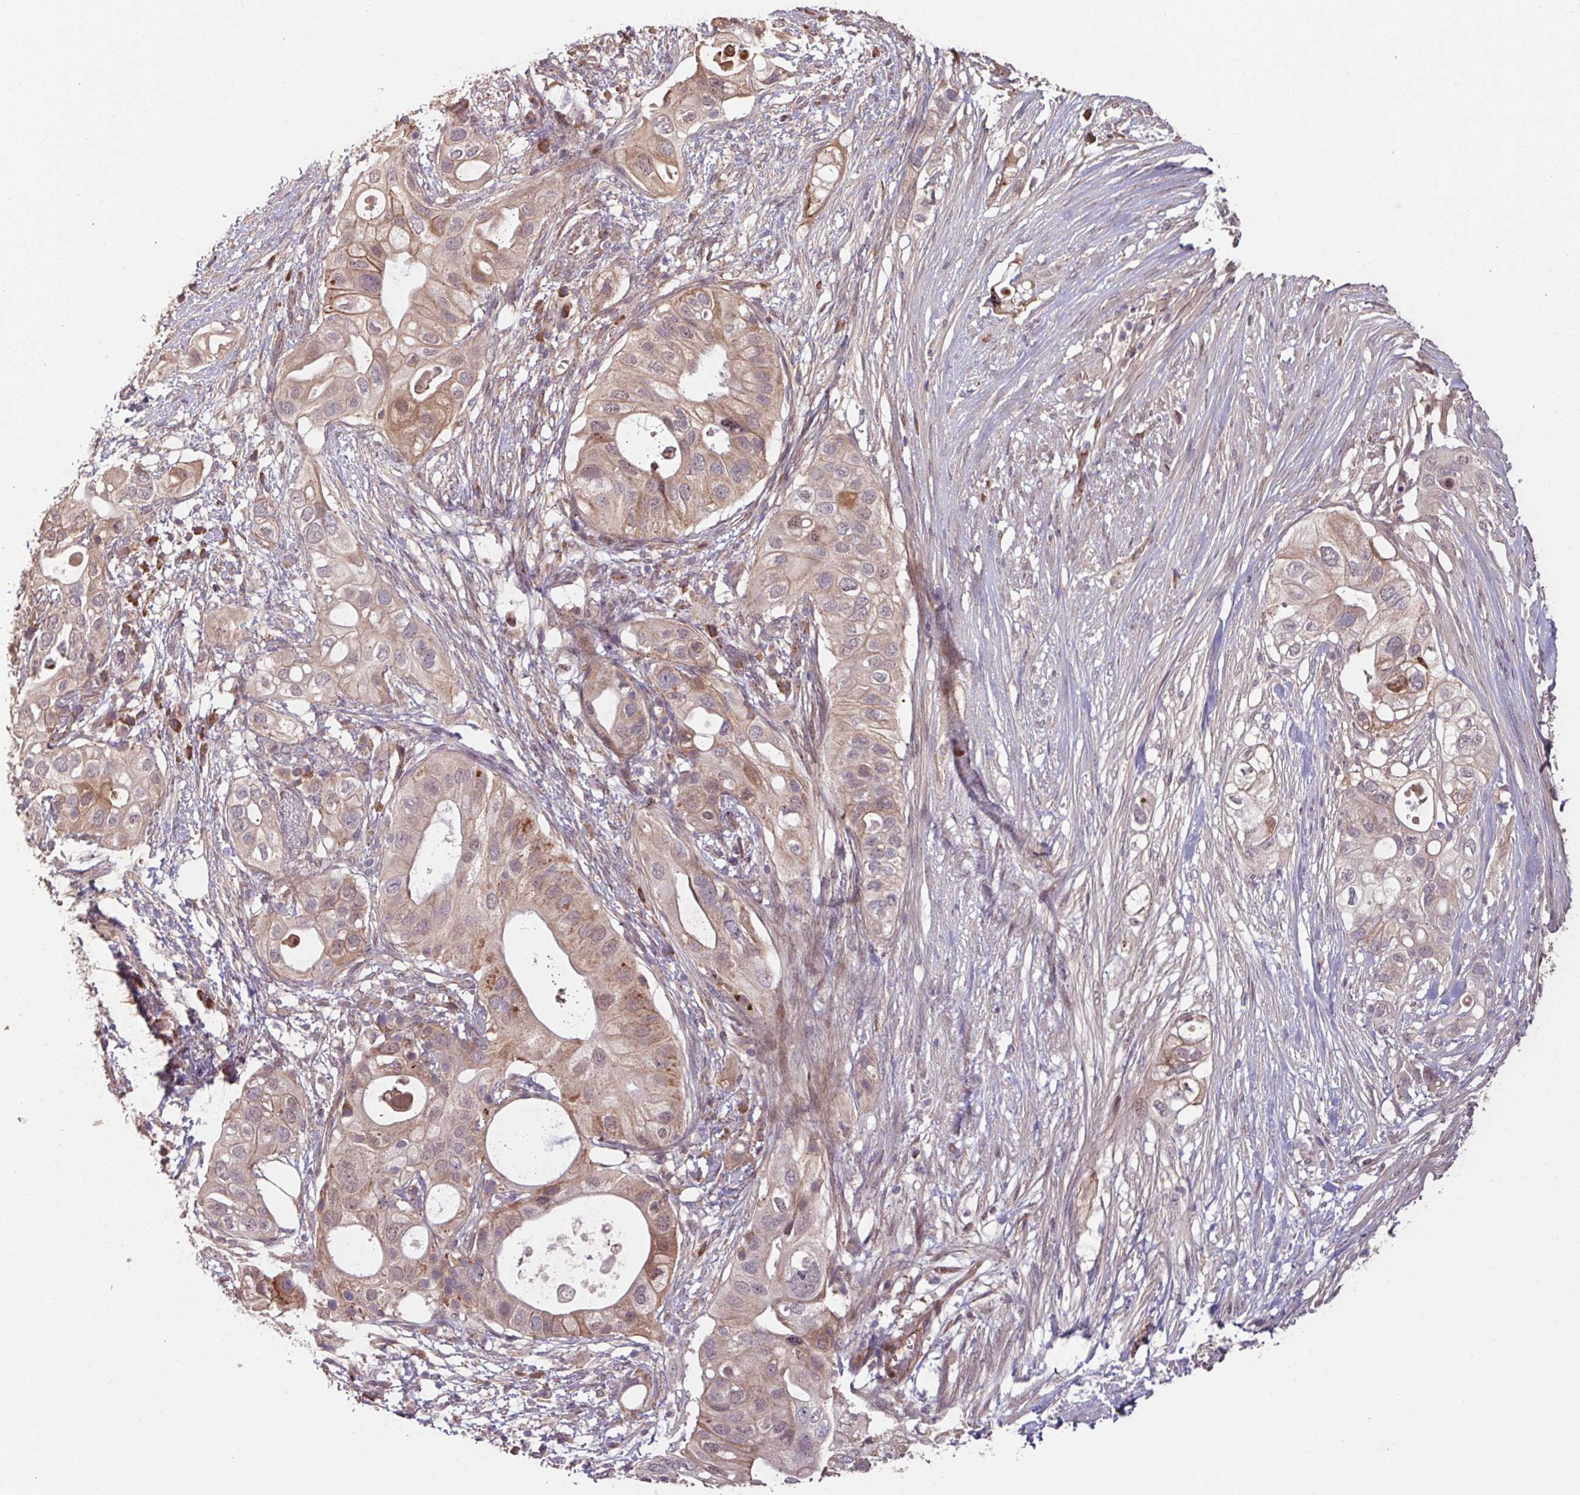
{"staining": {"intensity": "weak", "quantity": ">75%", "location": "cytoplasmic/membranous"}, "tissue": "pancreatic cancer", "cell_type": "Tumor cells", "image_type": "cancer", "snomed": [{"axis": "morphology", "description": "Adenocarcinoma, NOS"}, {"axis": "topography", "description": "Pancreas"}], "caption": "Immunohistochemistry (DAB (3,3'-diaminobenzidine)) staining of human adenocarcinoma (pancreatic) displays weak cytoplasmic/membranous protein staining in about >75% of tumor cells. The protein of interest is shown in brown color, while the nuclei are stained blue.", "gene": "TMEM88", "patient": {"sex": "female", "age": 72}}